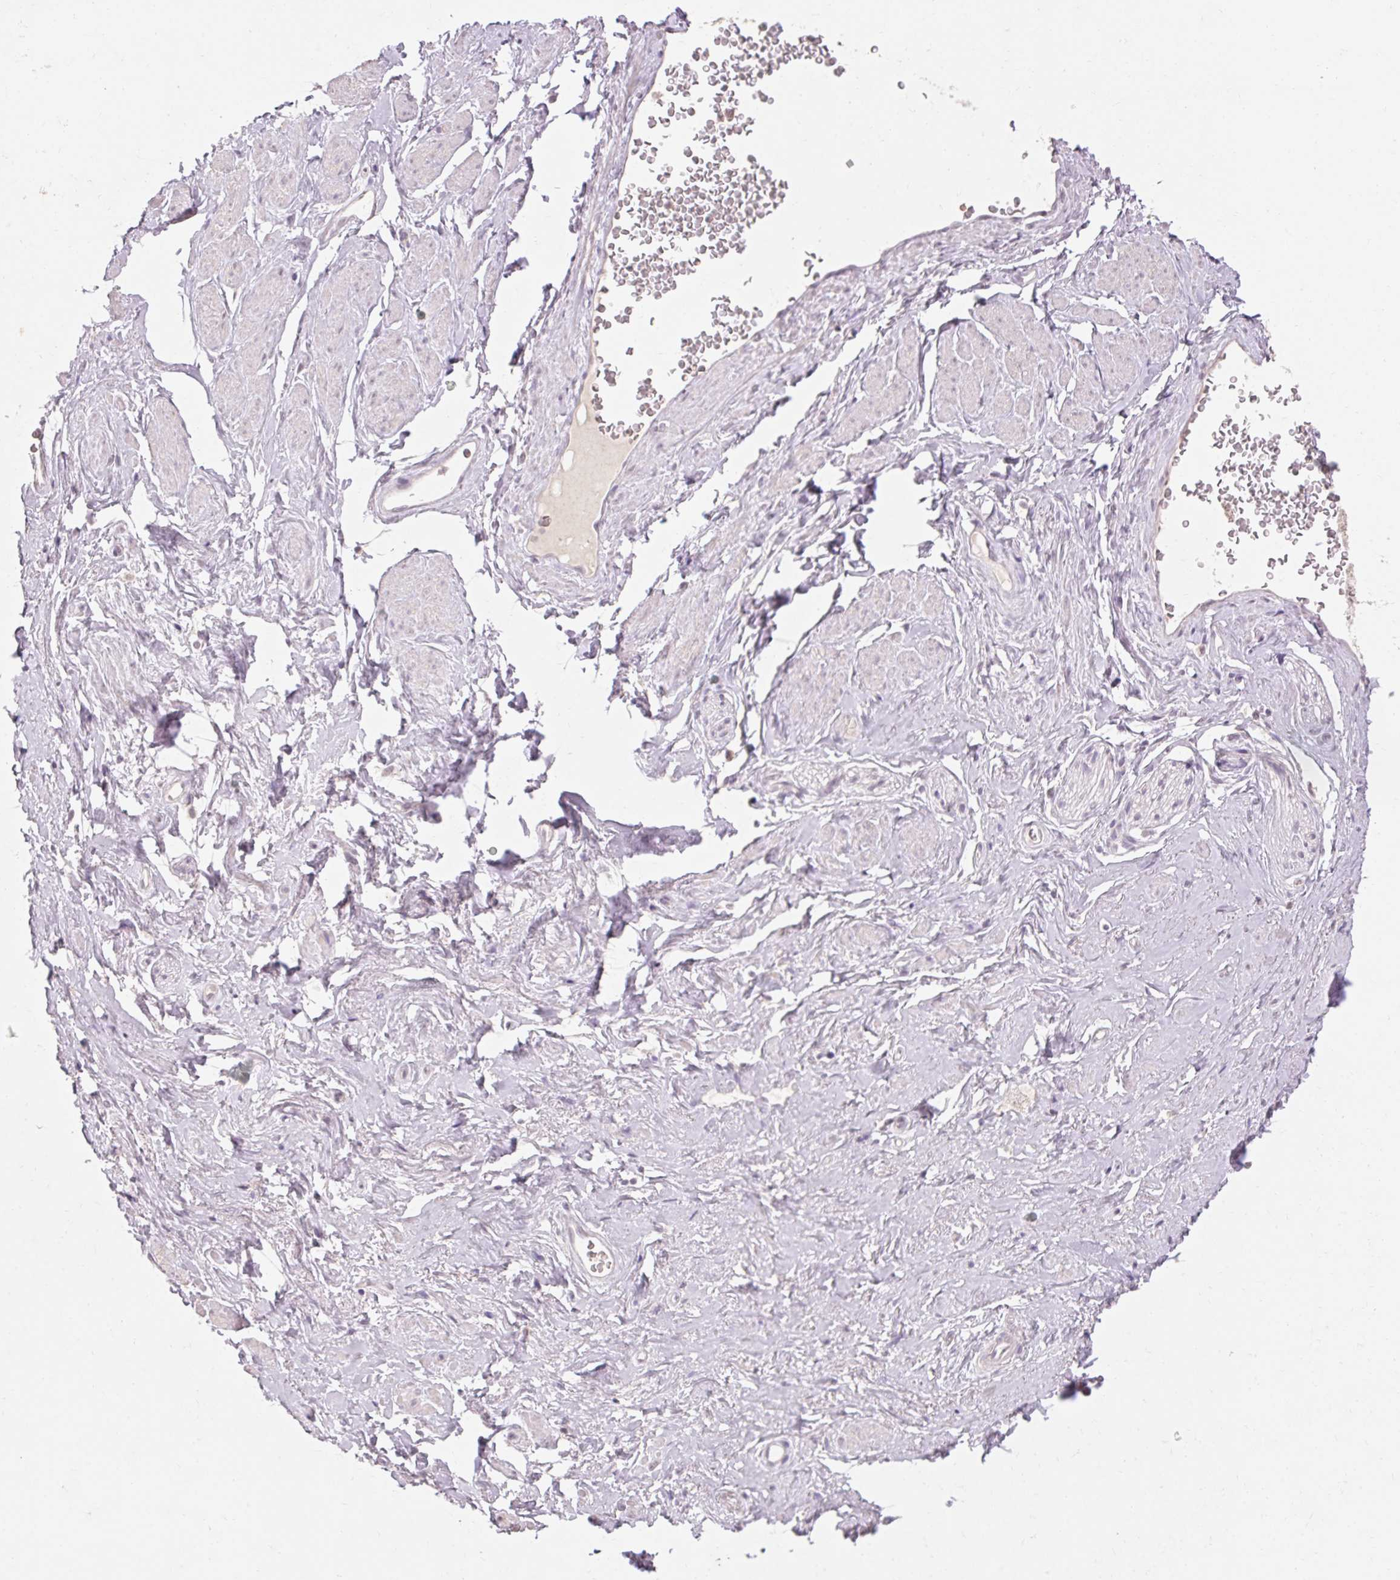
{"staining": {"intensity": "negative", "quantity": "none", "location": "none"}, "tissue": "soft tissue", "cell_type": "Fibroblasts", "image_type": "normal", "snomed": [{"axis": "morphology", "description": "Normal tissue, NOS"}, {"axis": "topography", "description": "Vagina"}, {"axis": "topography", "description": "Peripheral nerve tissue"}], "caption": "High power microscopy photomicrograph of an immunohistochemistry (IHC) micrograph of unremarkable soft tissue, revealing no significant positivity in fibroblasts.", "gene": "SKP2", "patient": {"sex": "female", "age": 71}}